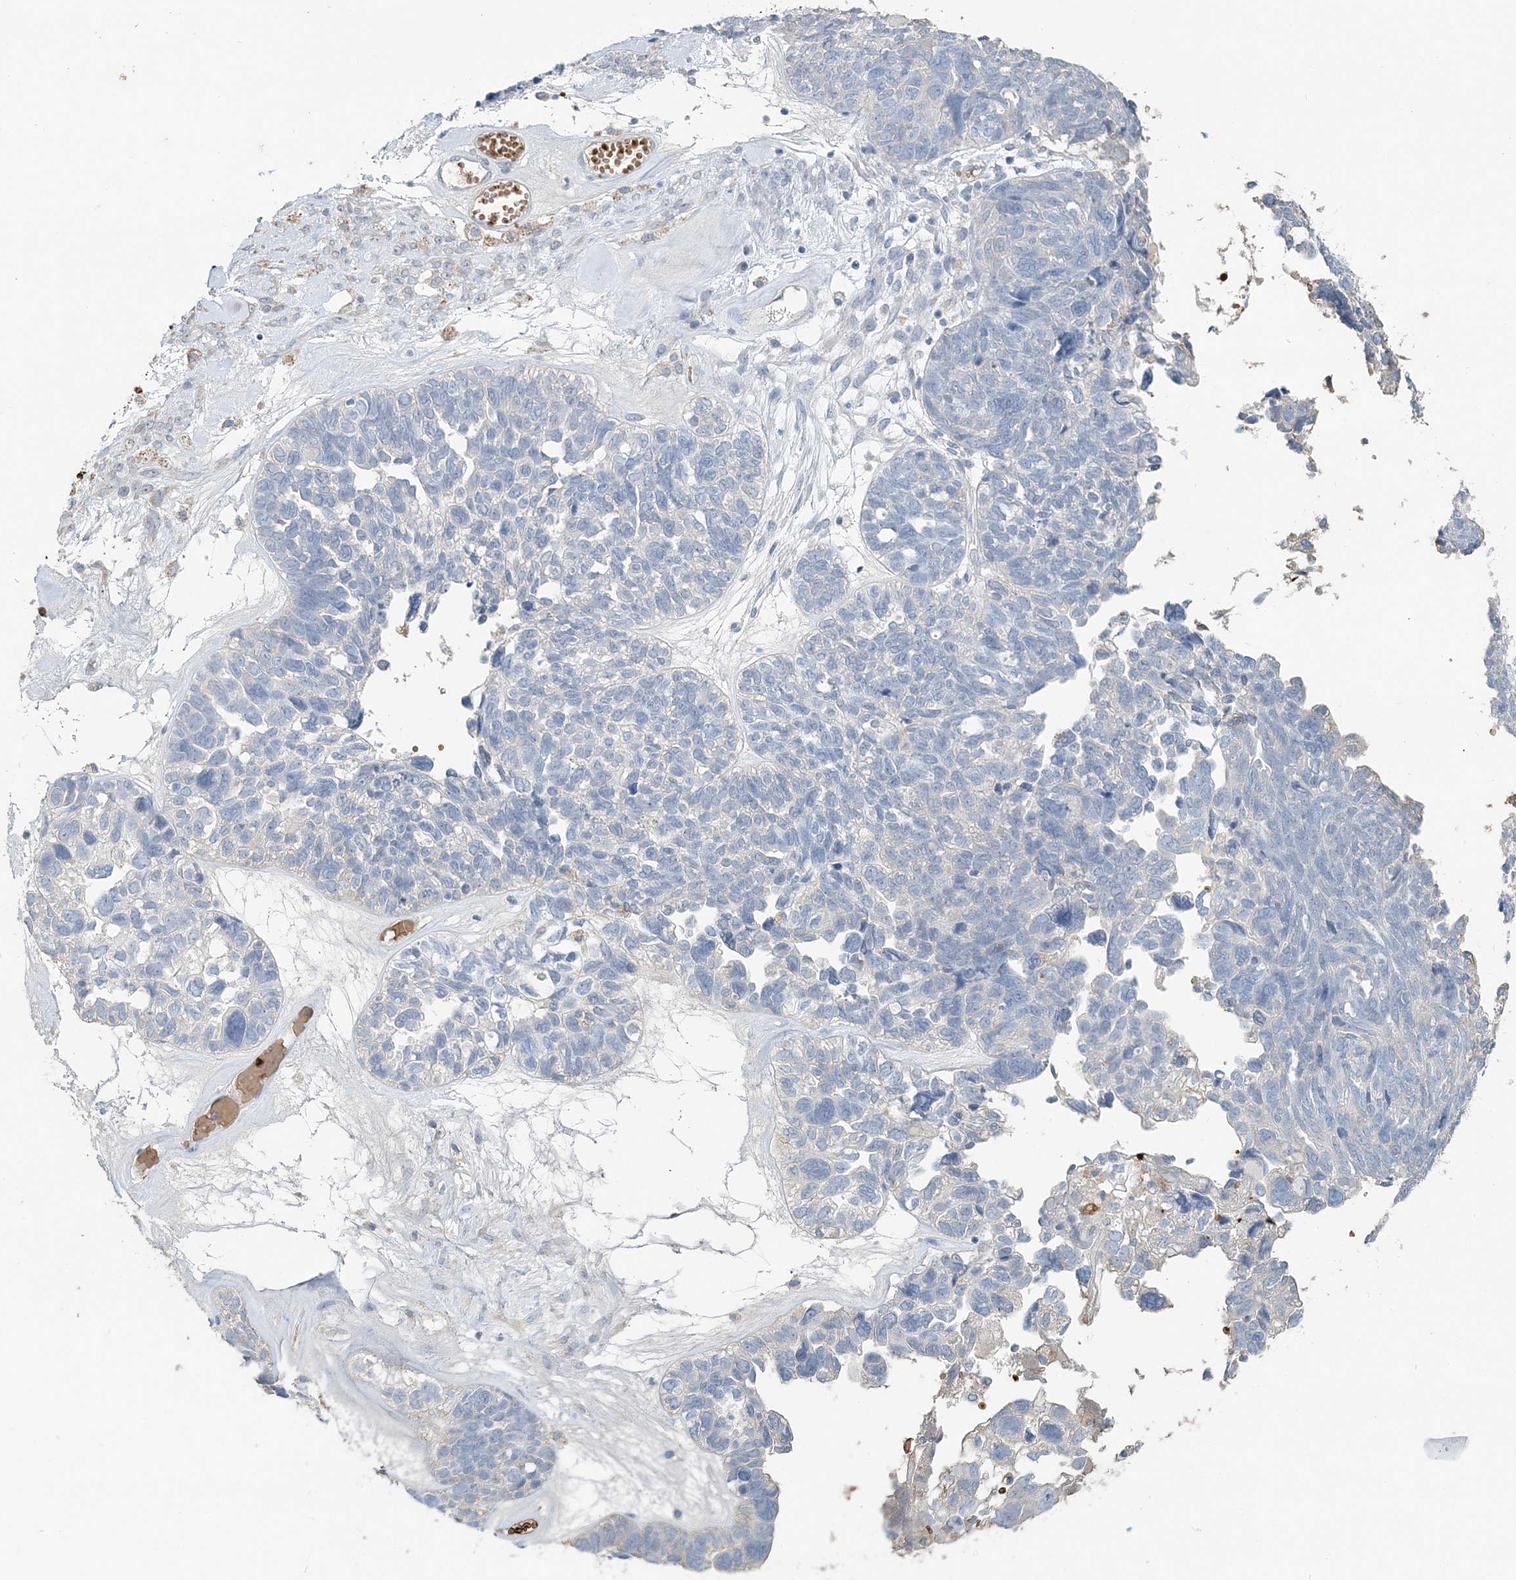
{"staining": {"intensity": "negative", "quantity": "none", "location": "none"}, "tissue": "ovarian cancer", "cell_type": "Tumor cells", "image_type": "cancer", "snomed": [{"axis": "morphology", "description": "Cystadenocarcinoma, serous, NOS"}, {"axis": "topography", "description": "Ovary"}], "caption": "The photomicrograph displays no staining of tumor cells in ovarian cancer.", "gene": "HBD", "patient": {"sex": "female", "age": 79}}